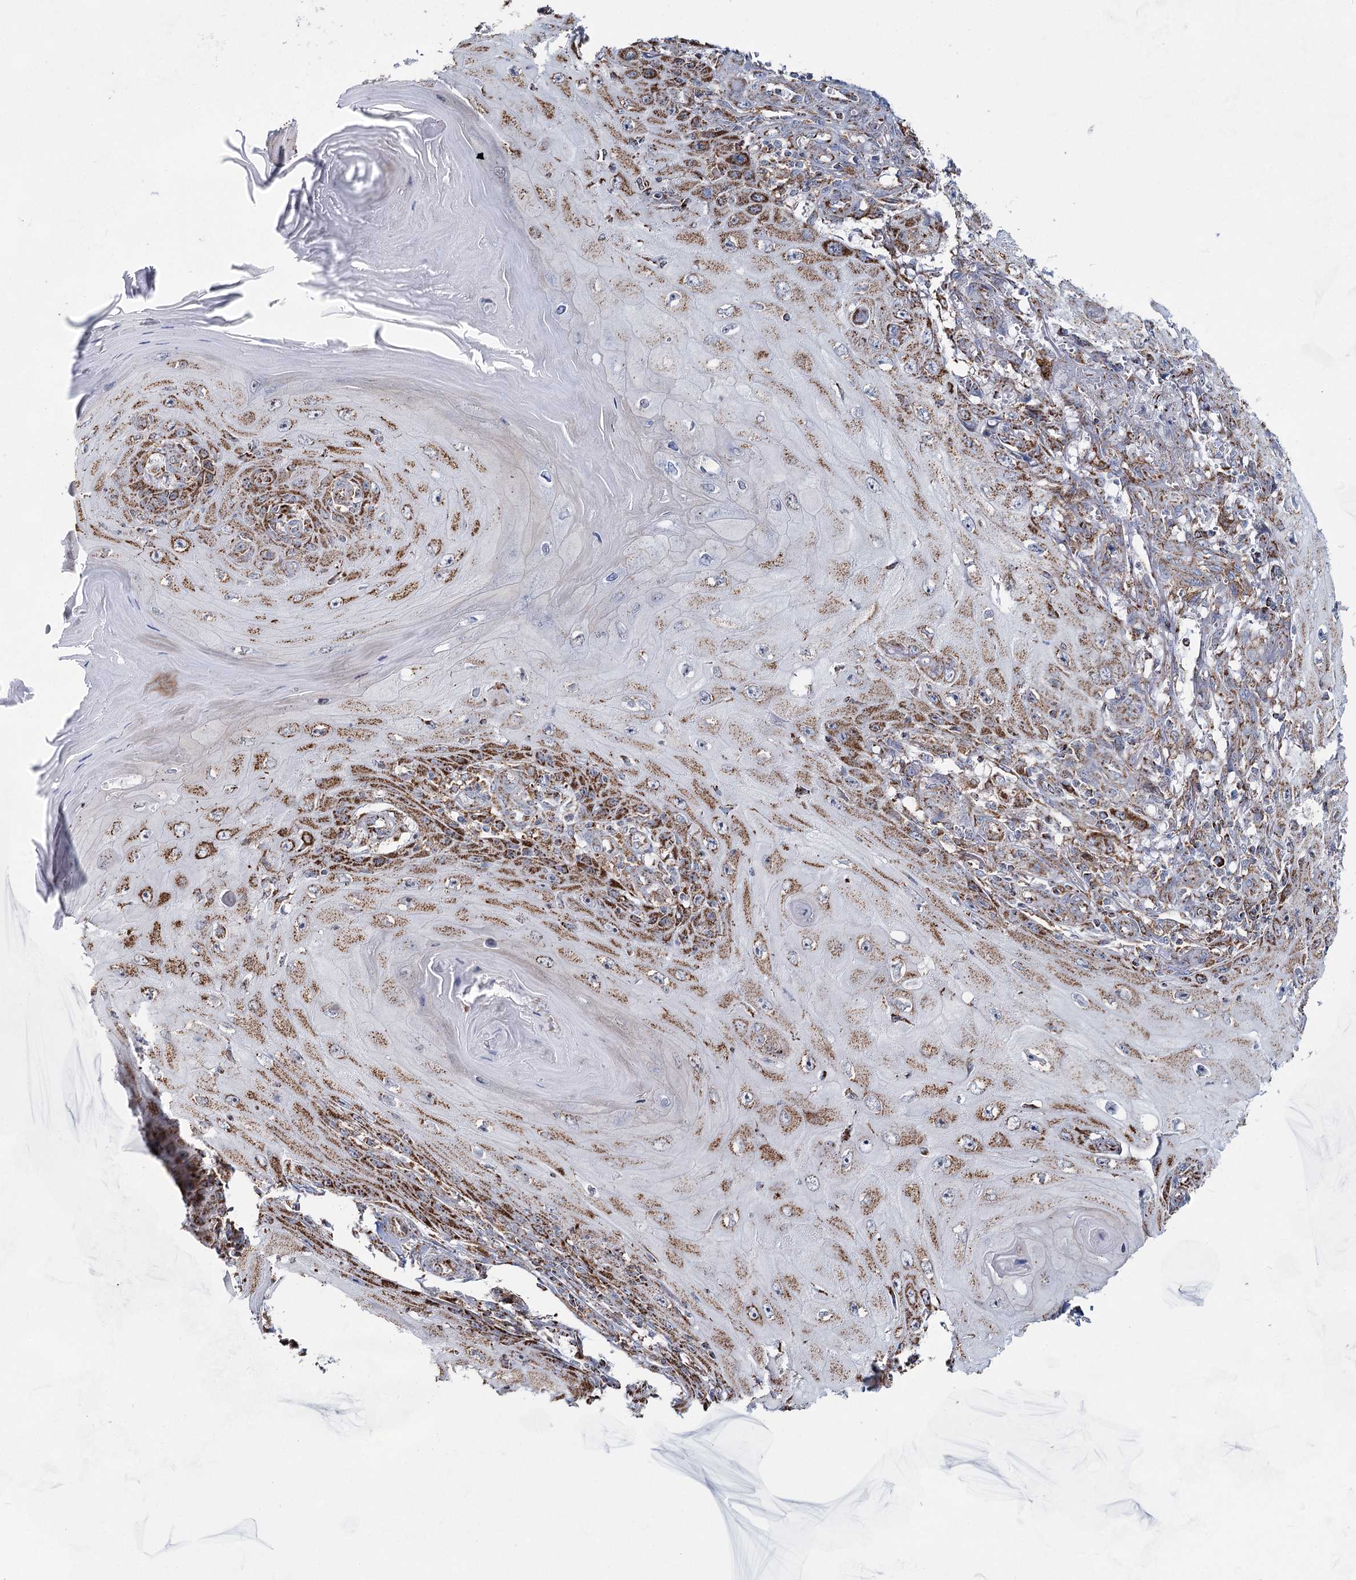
{"staining": {"intensity": "moderate", "quantity": ">75%", "location": "cytoplasmic/membranous"}, "tissue": "skin cancer", "cell_type": "Tumor cells", "image_type": "cancer", "snomed": [{"axis": "morphology", "description": "Squamous cell carcinoma, NOS"}, {"axis": "topography", "description": "Skin"}], "caption": "This is an image of IHC staining of skin cancer, which shows moderate staining in the cytoplasmic/membranous of tumor cells.", "gene": "CWF19L1", "patient": {"sex": "female", "age": 73}}